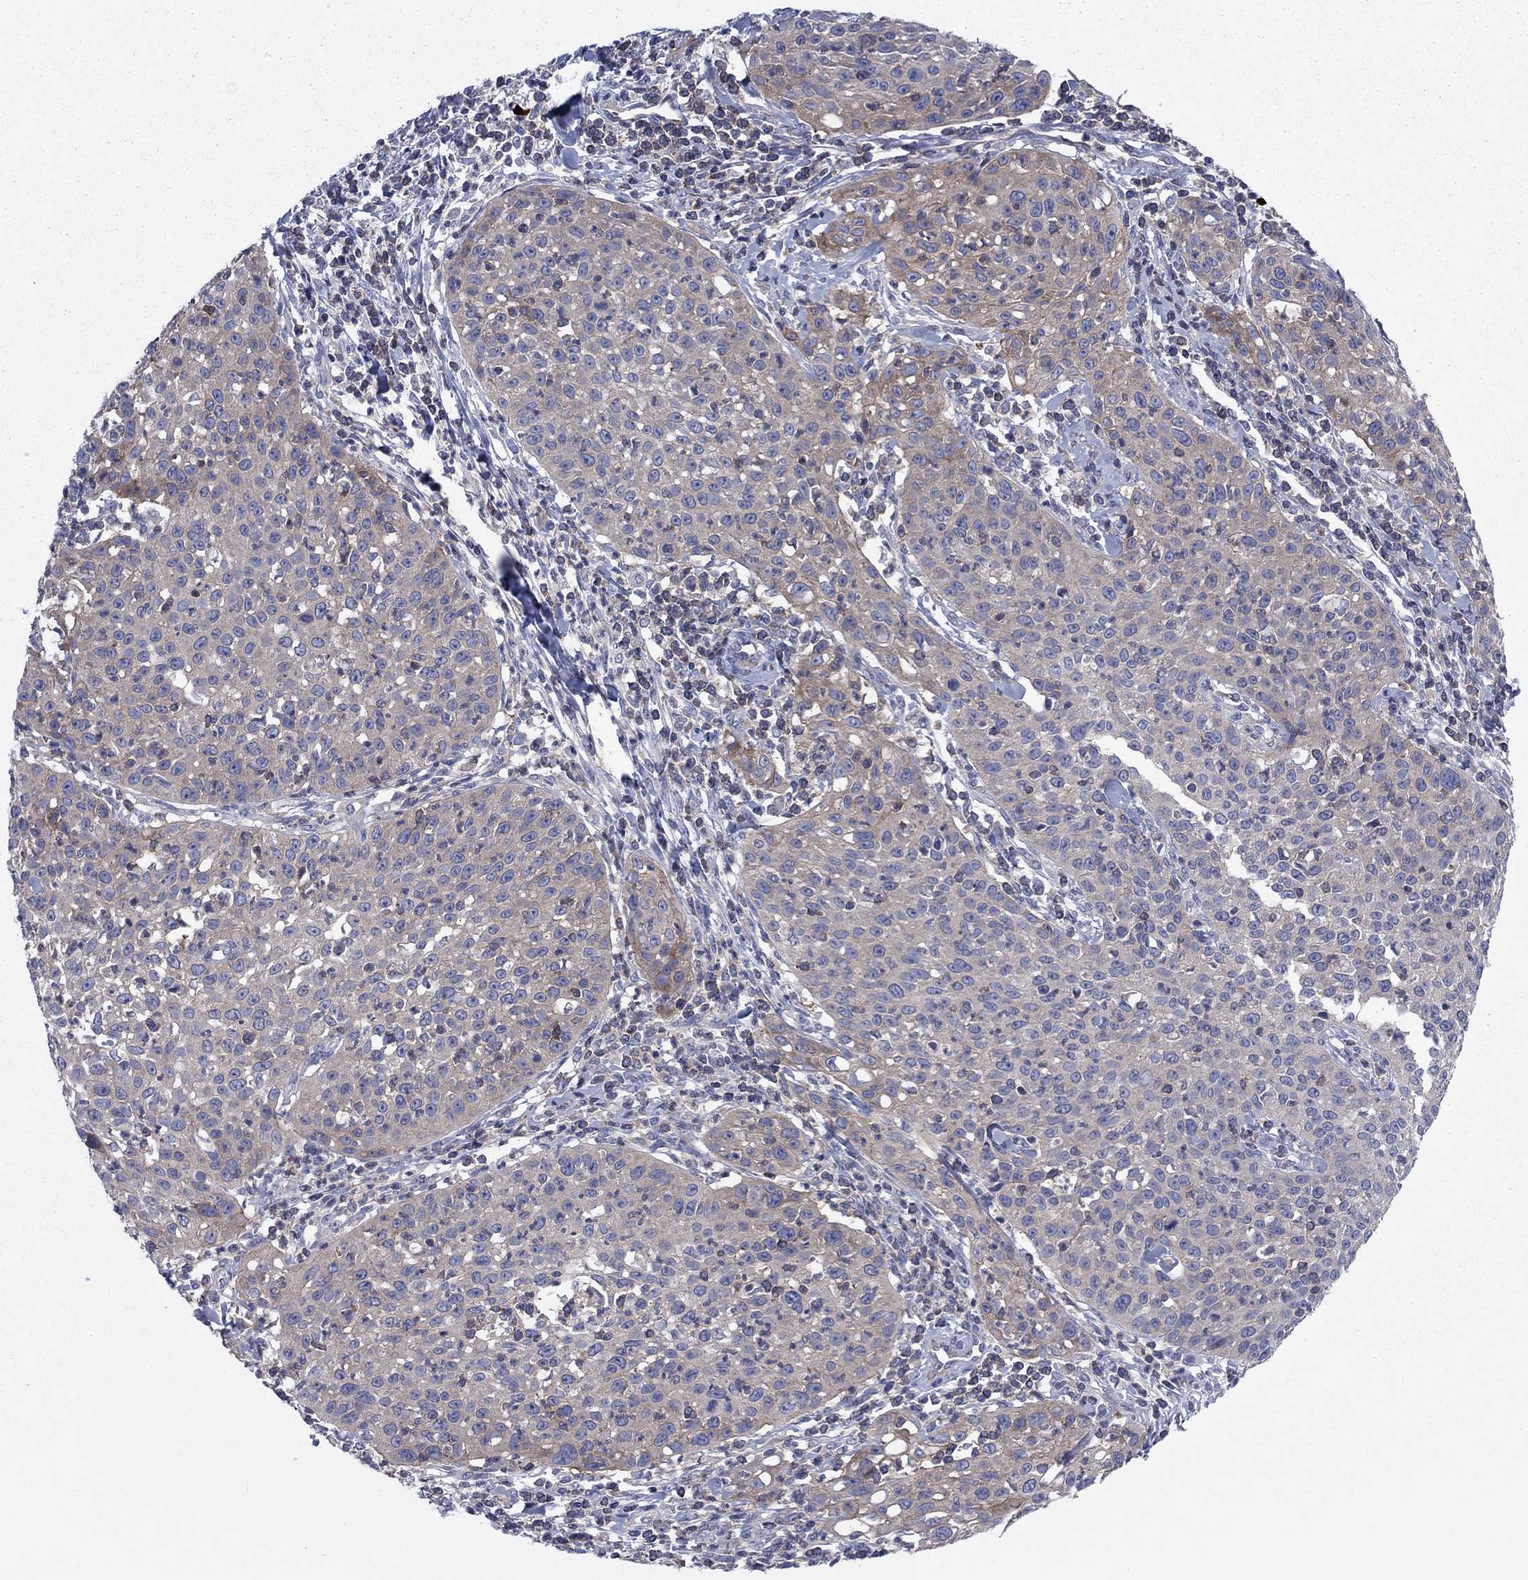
{"staining": {"intensity": "moderate", "quantity": "<25%", "location": "cytoplasmic/membranous"}, "tissue": "cervical cancer", "cell_type": "Tumor cells", "image_type": "cancer", "snomed": [{"axis": "morphology", "description": "Squamous cell carcinoma, NOS"}, {"axis": "topography", "description": "Cervix"}], "caption": "Cervical squamous cell carcinoma was stained to show a protein in brown. There is low levels of moderate cytoplasmic/membranous staining in about <25% of tumor cells.", "gene": "PVR", "patient": {"sex": "female", "age": 26}}